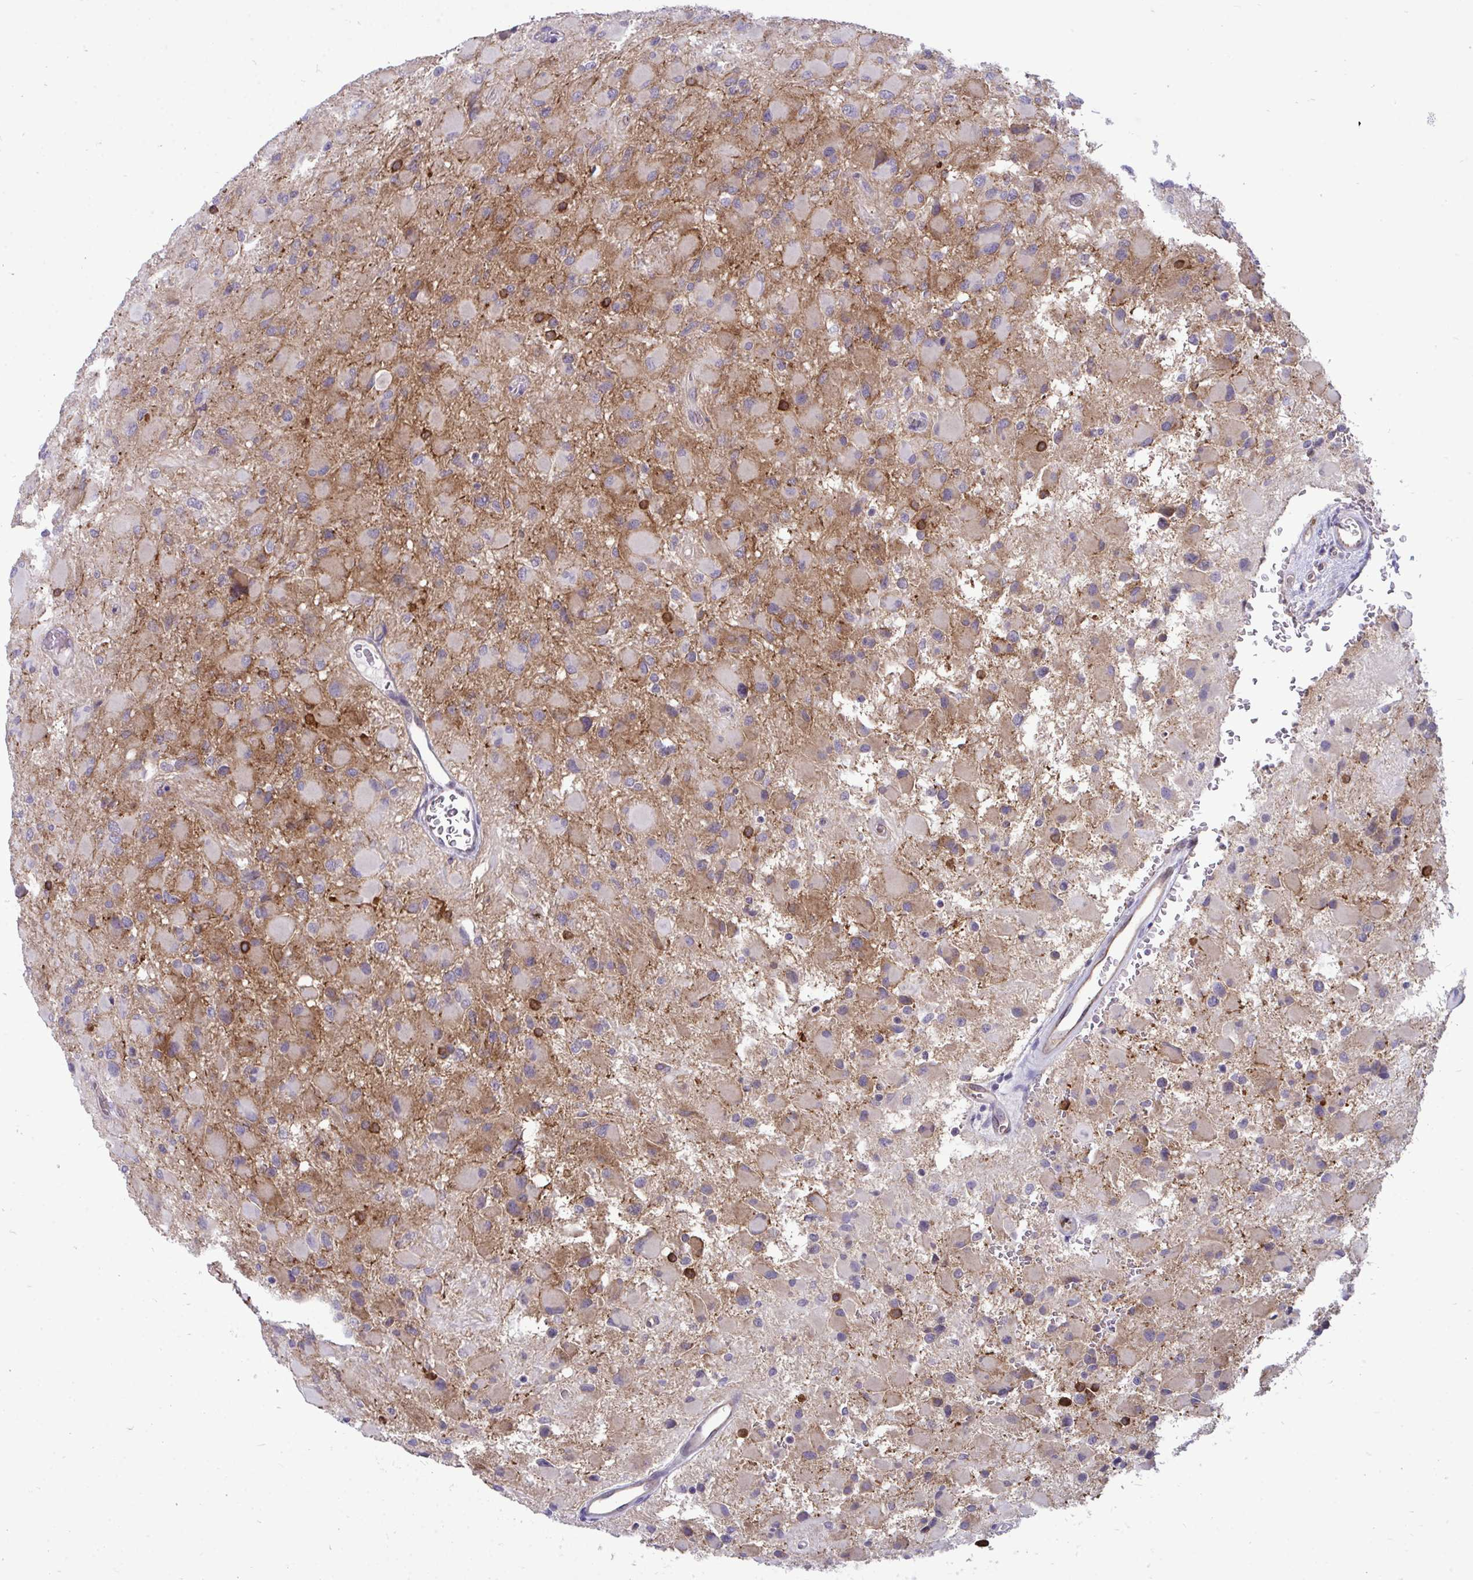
{"staining": {"intensity": "negative", "quantity": "none", "location": "none"}, "tissue": "glioma", "cell_type": "Tumor cells", "image_type": "cancer", "snomed": [{"axis": "morphology", "description": "Glioma, malignant, High grade"}, {"axis": "topography", "description": "Cerebral cortex"}], "caption": "Immunohistochemistry histopathology image of malignant glioma (high-grade) stained for a protein (brown), which demonstrates no positivity in tumor cells. (Brightfield microscopy of DAB (3,3'-diaminobenzidine) immunohistochemistry (IHC) at high magnification).", "gene": "ACSL5", "patient": {"sex": "female", "age": 36}}